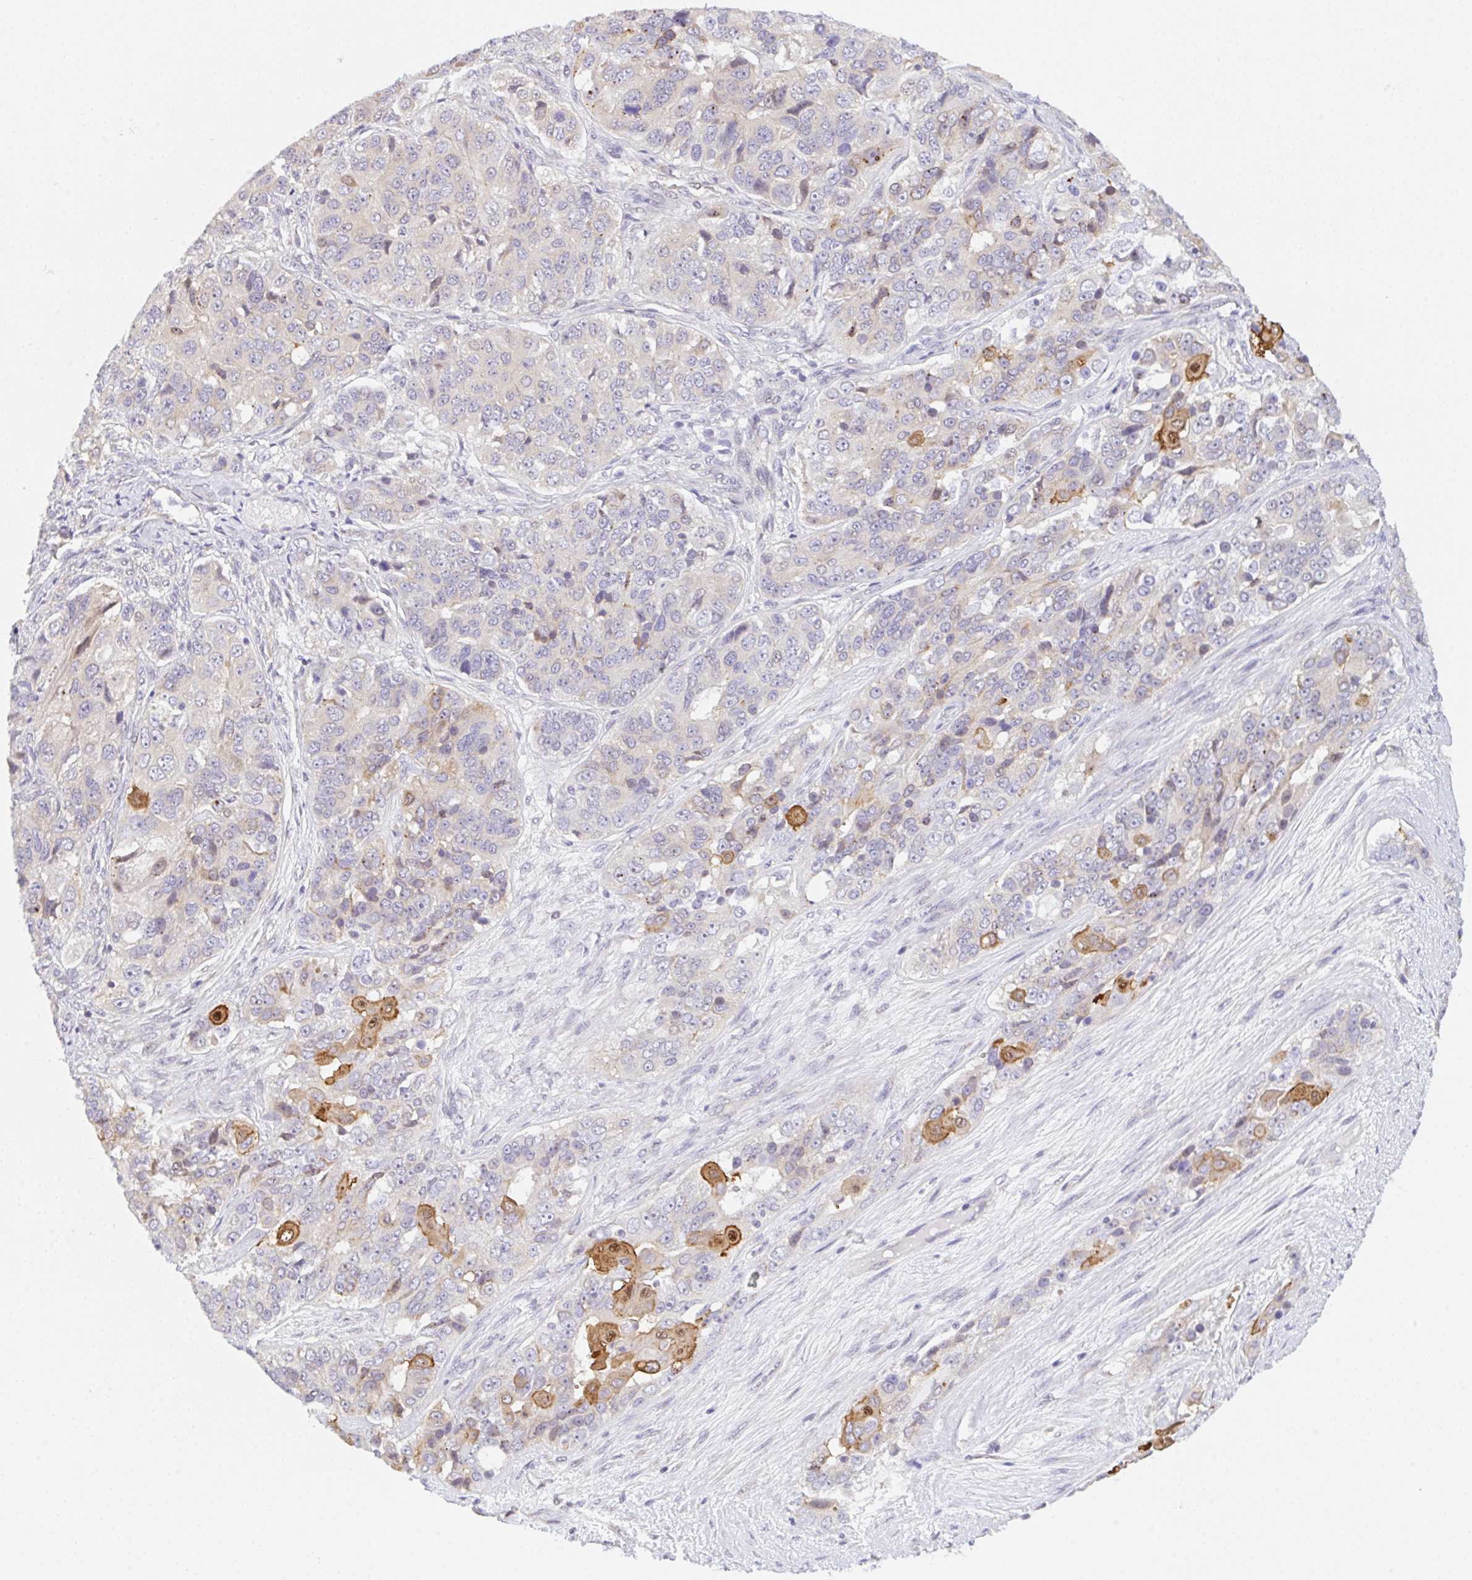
{"staining": {"intensity": "moderate", "quantity": "<25%", "location": "cytoplasmic/membranous,nuclear"}, "tissue": "ovarian cancer", "cell_type": "Tumor cells", "image_type": "cancer", "snomed": [{"axis": "morphology", "description": "Carcinoma, endometroid"}, {"axis": "topography", "description": "Ovary"}], "caption": "There is low levels of moderate cytoplasmic/membranous and nuclear positivity in tumor cells of ovarian endometroid carcinoma, as demonstrated by immunohistochemical staining (brown color).", "gene": "TBPL2", "patient": {"sex": "female", "age": 51}}